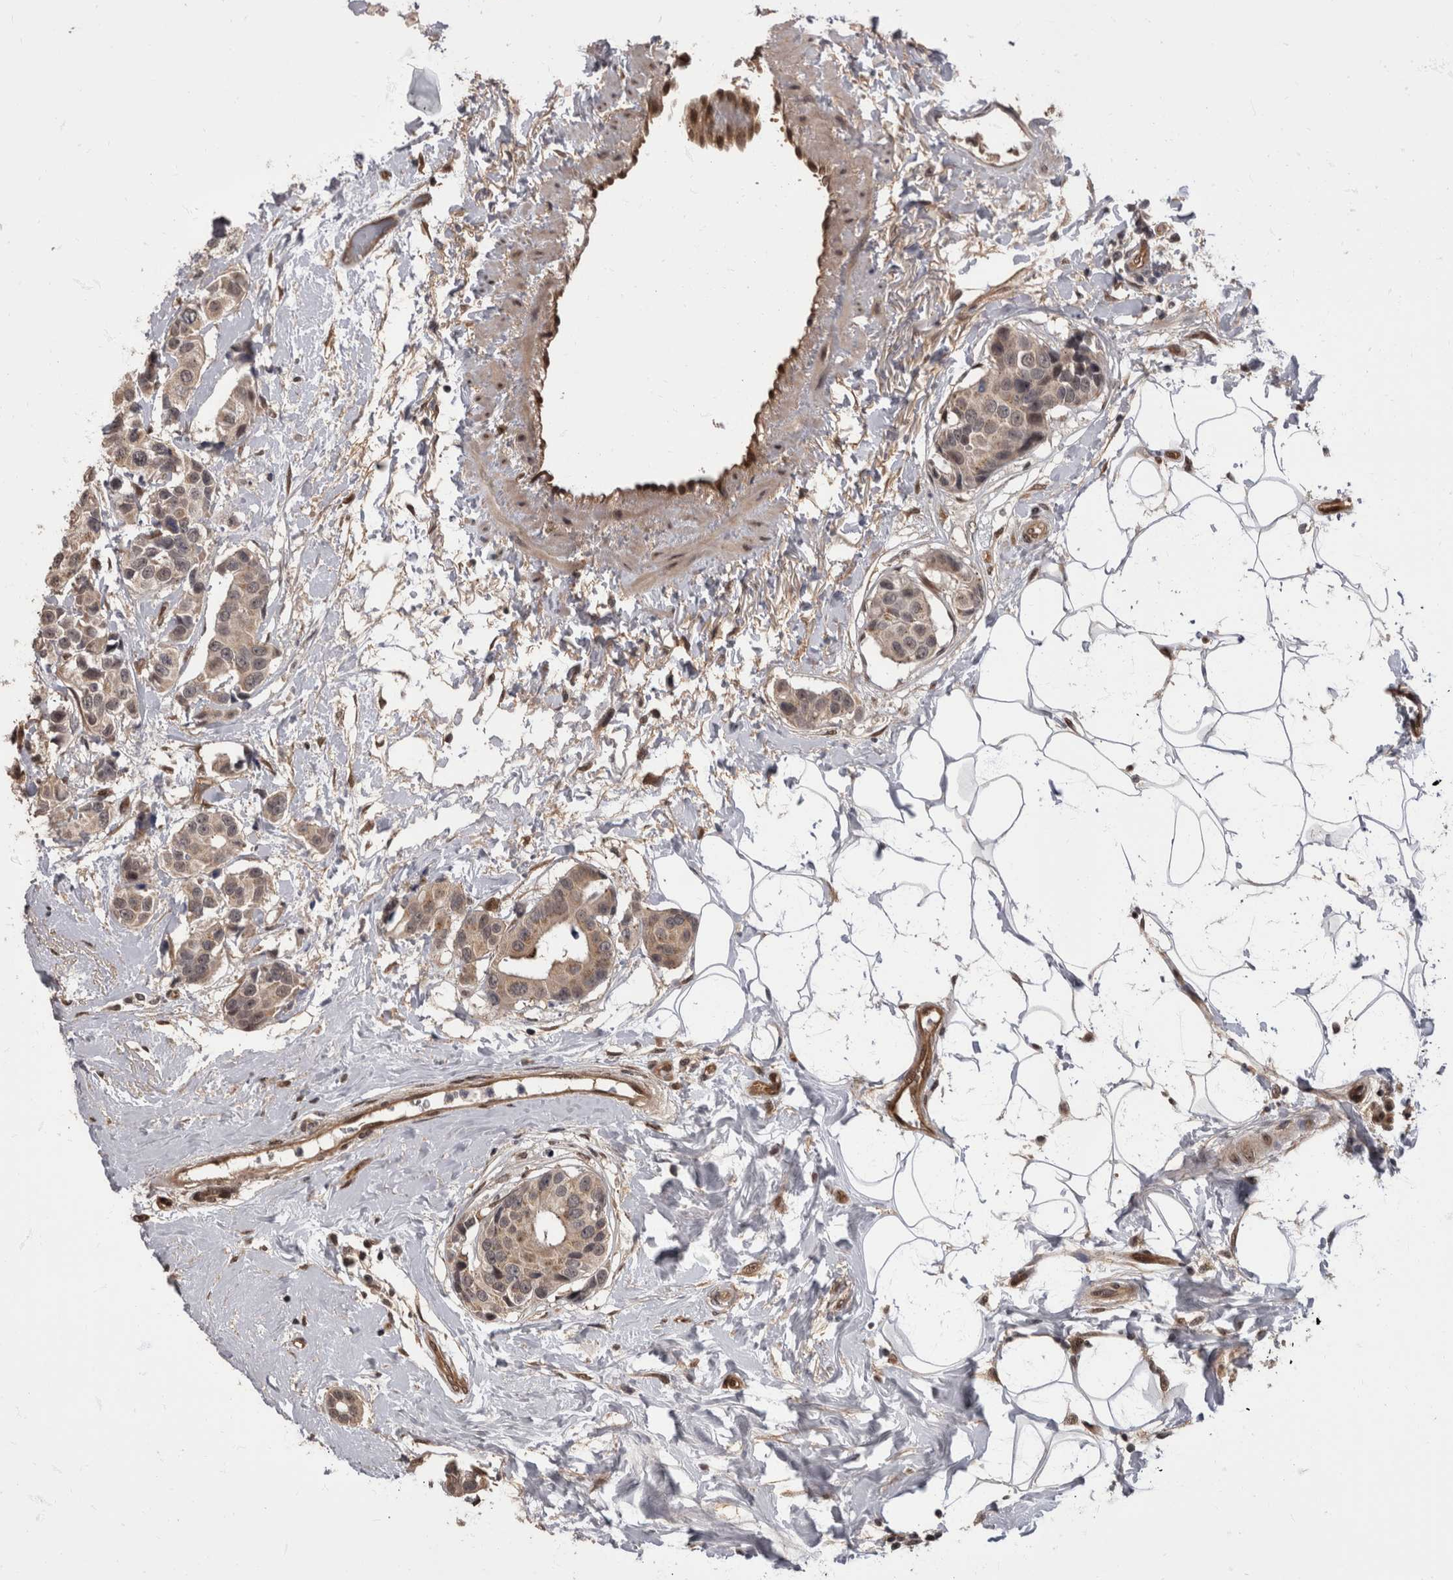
{"staining": {"intensity": "weak", "quantity": "25%-75%", "location": "cytoplasmic/membranous"}, "tissue": "breast cancer", "cell_type": "Tumor cells", "image_type": "cancer", "snomed": [{"axis": "morphology", "description": "Normal tissue, NOS"}, {"axis": "morphology", "description": "Duct carcinoma"}, {"axis": "topography", "description": "Breast"}], "caption": "Brown immunohistochemical staining in human breast cancer reveals weak cytoplasmic/membranous positivity in approximately 25%-75% of tumor cells. (DAB (3,3'-diaminobenzidine) = brown stain, brightfield microscopy at high magnification).", "gene": "AKT3", "patient": {"sex": "female", "age": 39}}